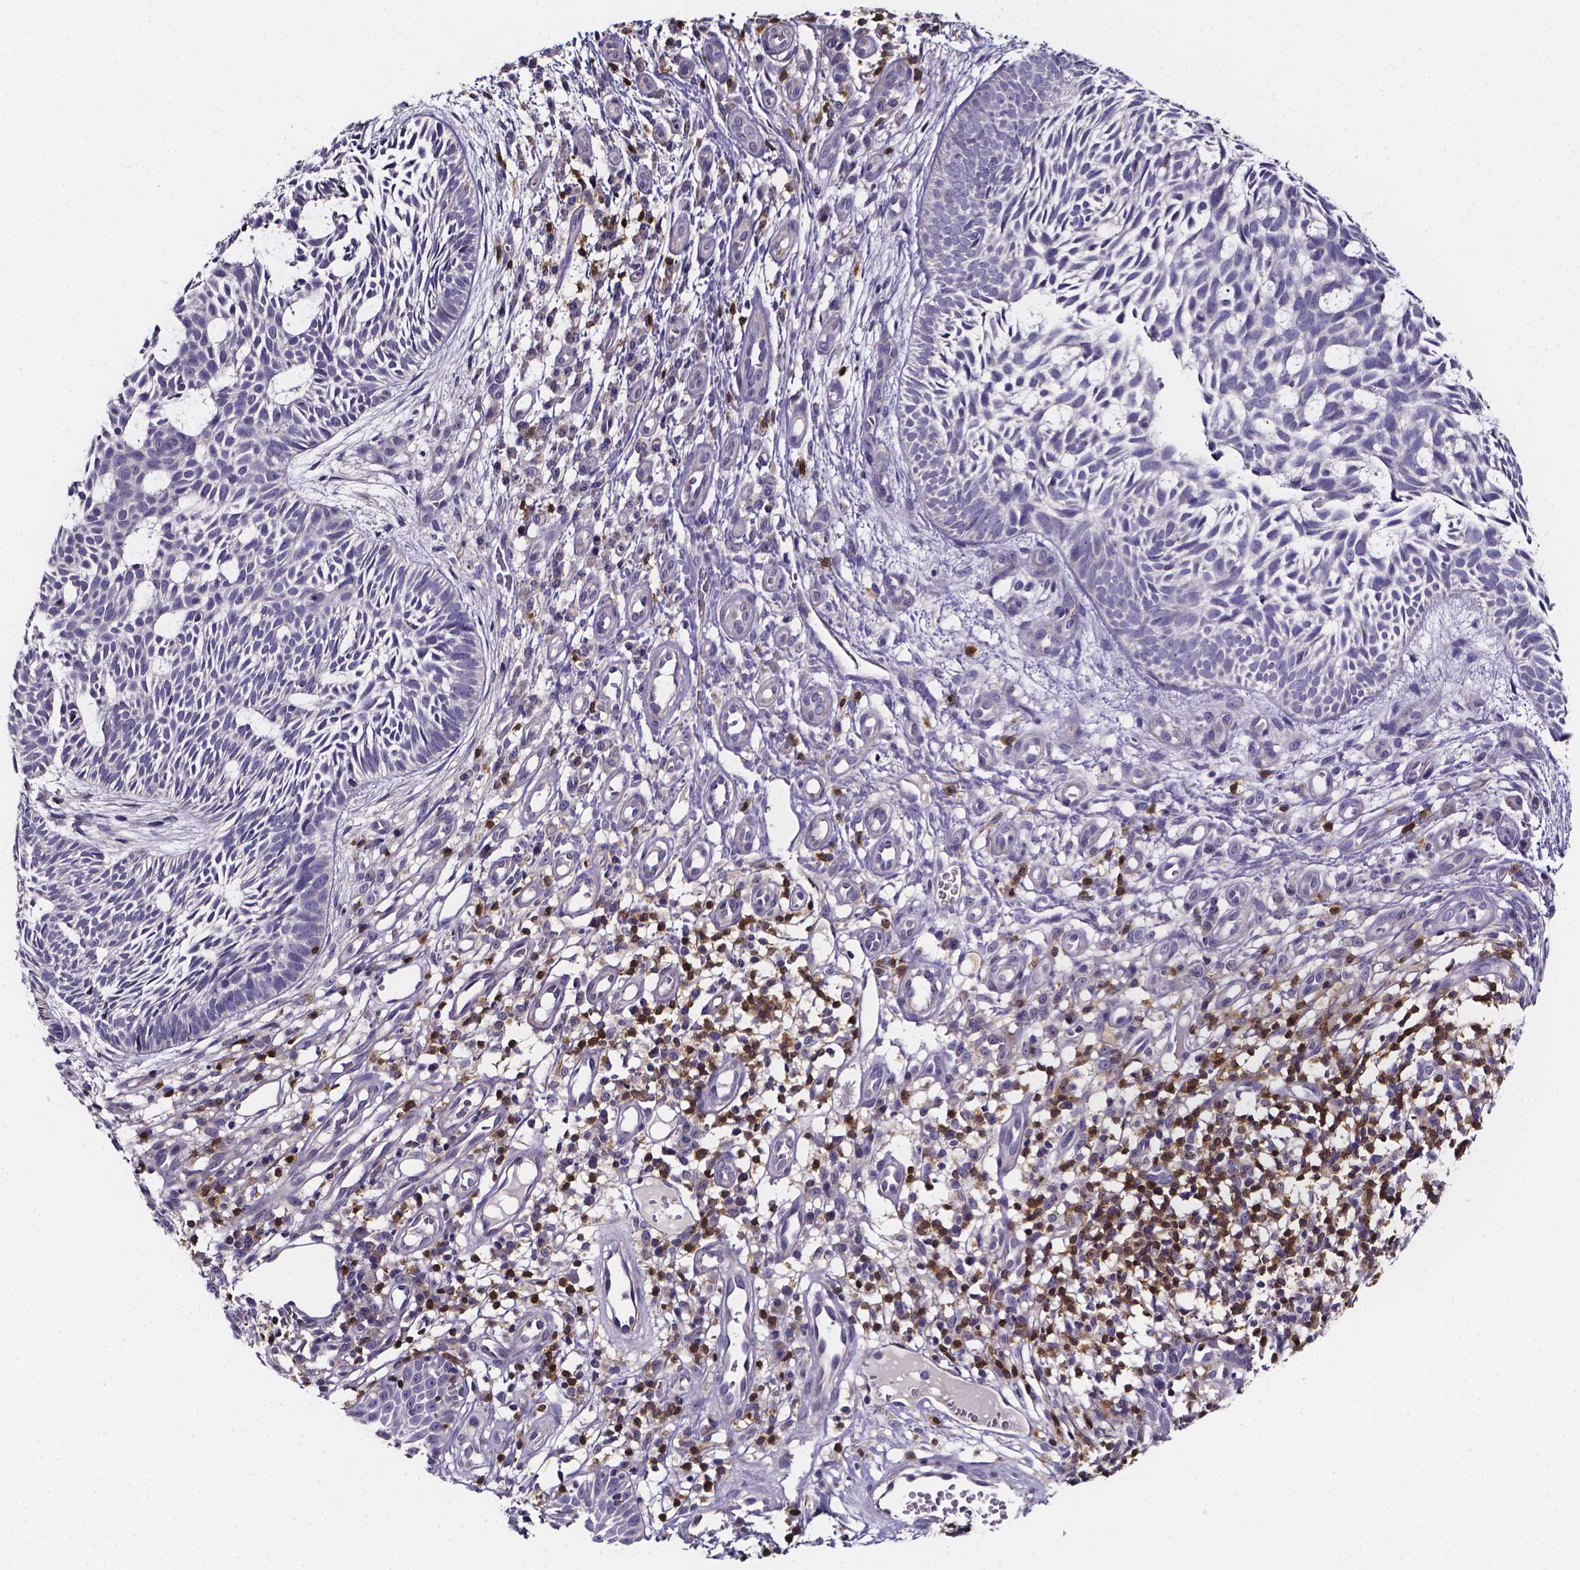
{"staining": {"intensity": "negative", "quantity": "none", "location": "none"}, "tissue": "skin cancer", "cell_type": "Tumor cells", "image_type": "cancer", "snomed": [{"axis": "morphology", "description": "Basal cell carcinoma"}, {"axis": "topography", "description": "Skin"}], "caption": "Immunohistochemistry of basal cell carcinoma (skin) demonstrates no positivity in tumor cells.", "gene": "THEMIS", "patient": {"sex": "male", "age": 59}}